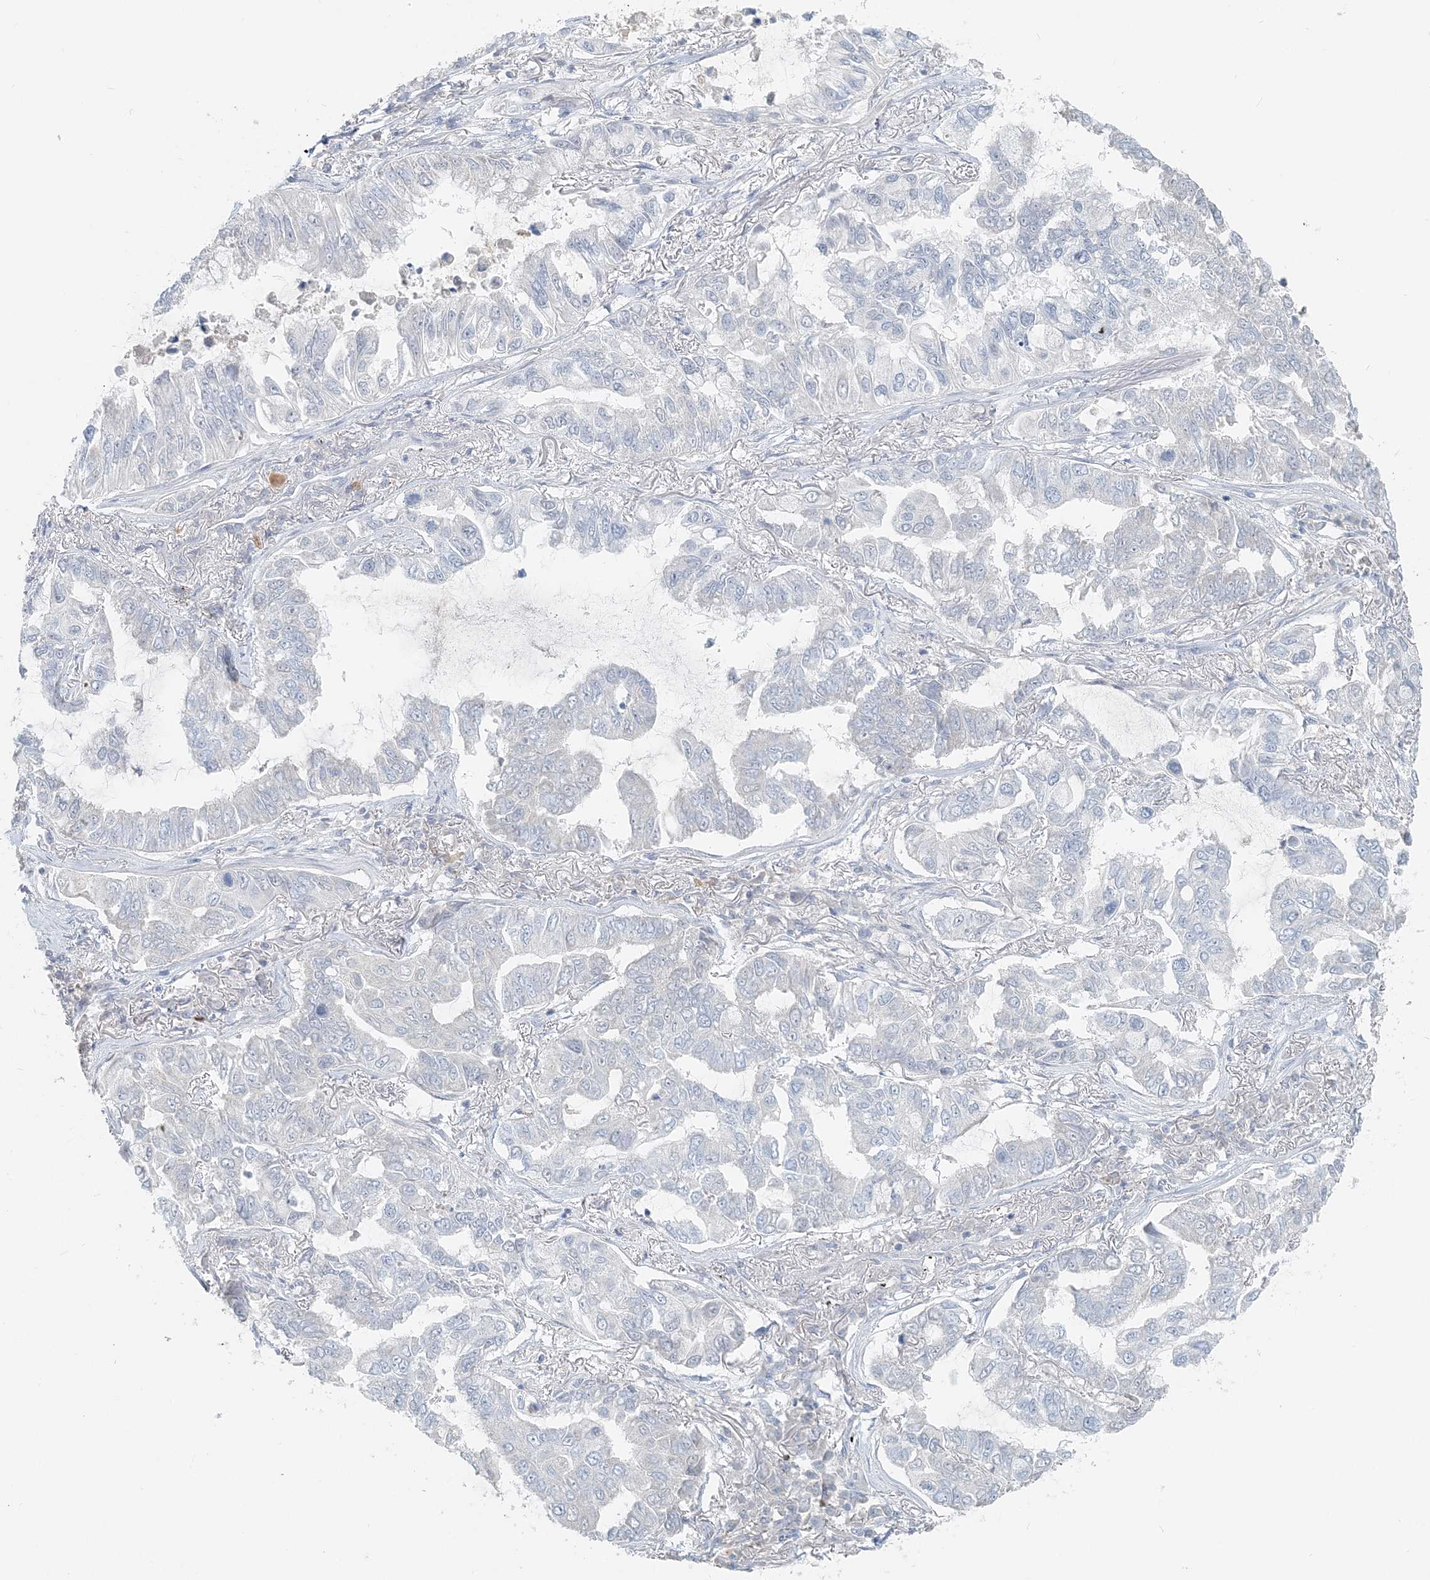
{"staining": {"intensity": "negative", "quantity": "none", "location": "none"}, "tissue": "lung cancer", "cell_type": "Tumor cells", "image_type": "cancer", "snomed": [{"axis": "morphology", "description": "Adenocarcinoma, NOS"}, {"axis": "topography", "description": "Lung"}], "caption": "Lung adenocarcinoma was stained to show a protein in brown. There is no significant expression in tumor cells.", "gene": "NAA11", "patient": {"sex": "male", "age": 64}}